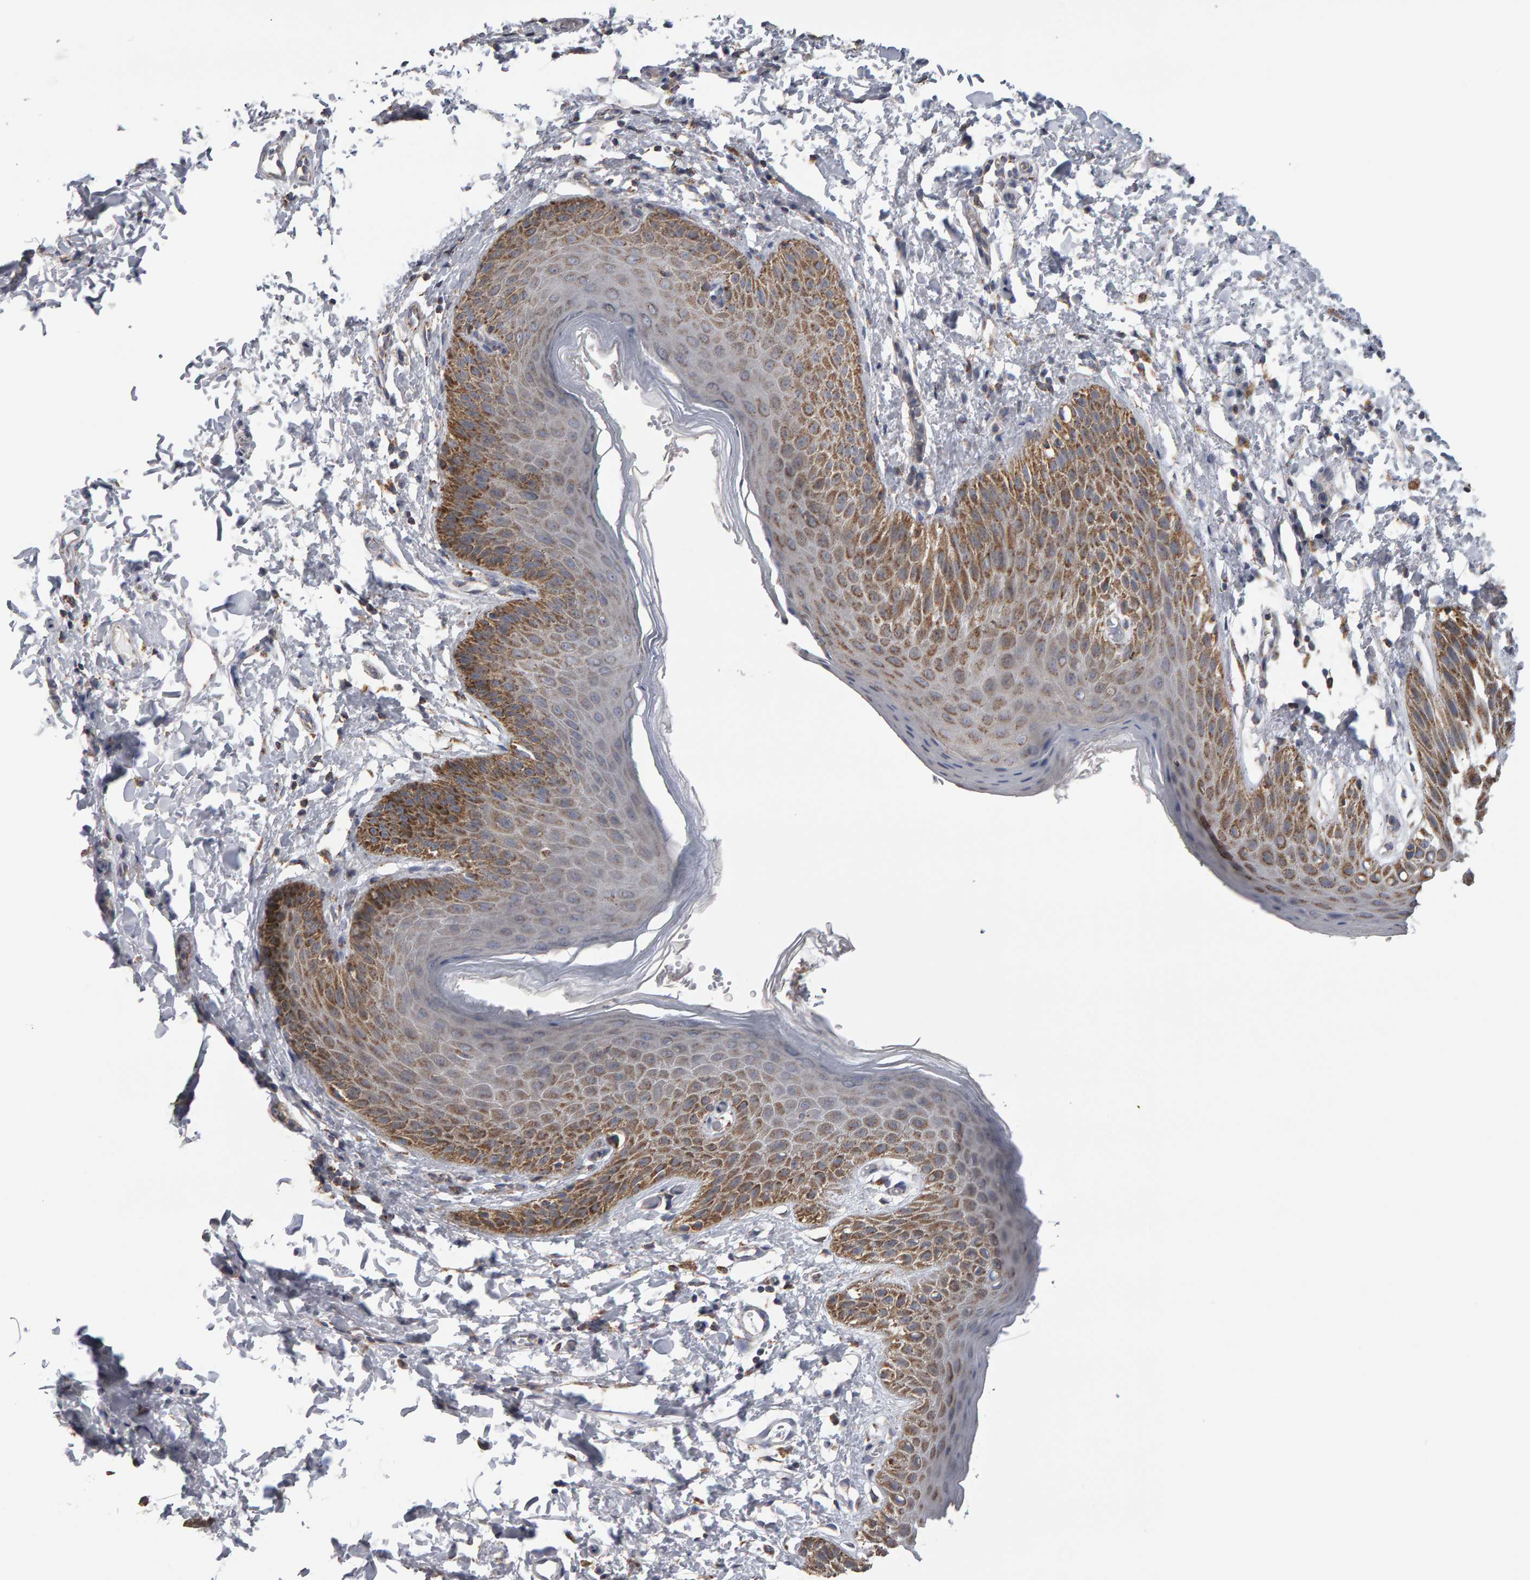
{"staining": {"intensity": "moderate", "quantity": "25%-75%", "location": "cytoplasmic/membranous"}, "tissue": "skin", "cell_type": "Epidermal cells", "image_type": "normal", "snomed": [{"axis": "morphology", "description": "Normal tissue, NOS"}, {"axis": "topography", "description": "Anal"}, {"axis": "topography", "description": "Peripheral nerve tissue"}], "caption": "Skin was stained to show a protein in brown. There is medium levels of moderate cytoplasmic/membranous positivity in approximately 25%-75% of epidermal cells. (DAB (3,3'-diaminobenzidine) IHC with brightfield microscopy, high magnification).", "gene": "TOM1L1", "patient": {"sex": "male", "age": 44}}